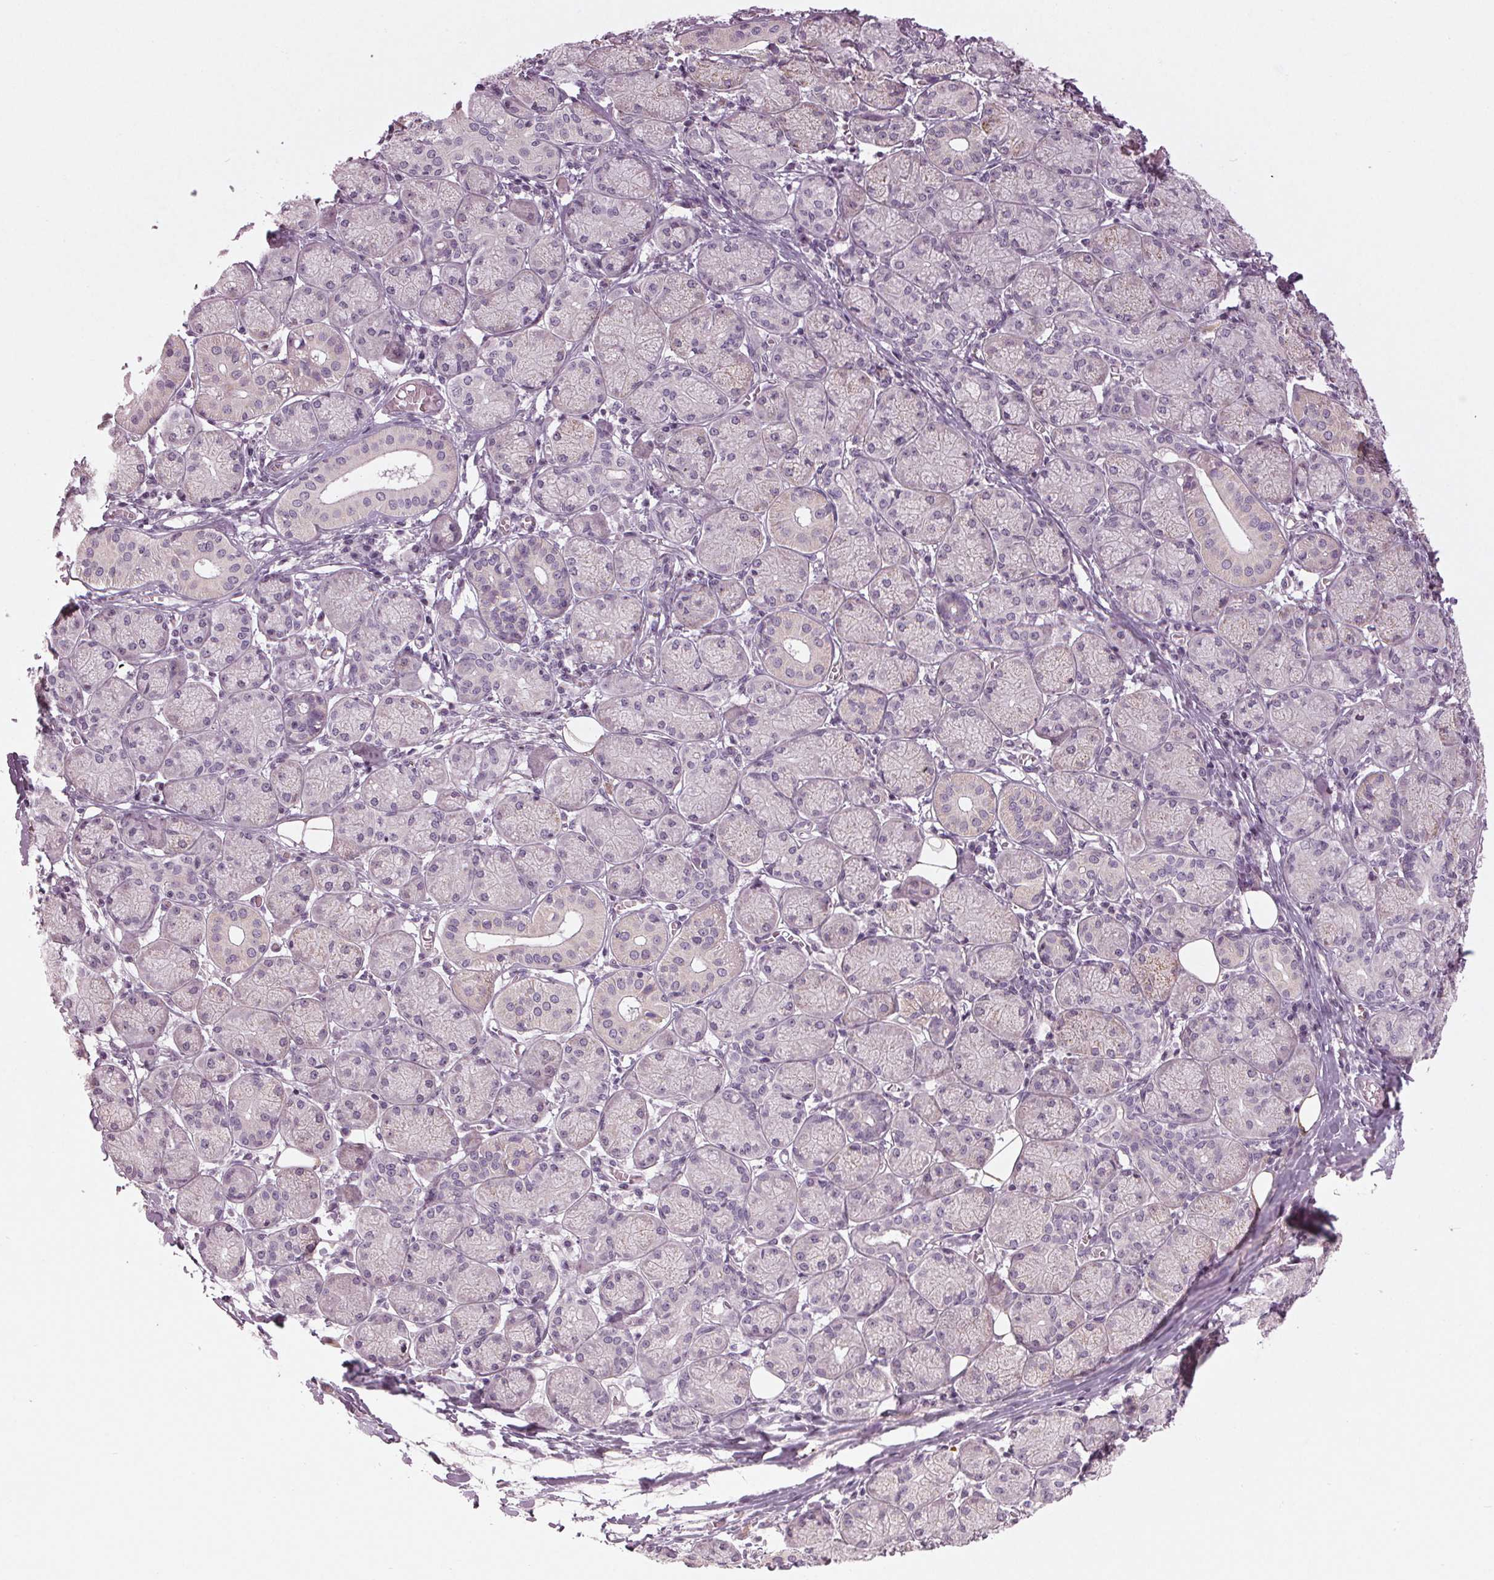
{"staining": {"intensity": "weak", "quantity": "<25%", "location": "cytoplasmic/membranous"}, "tissue": "salivary gland", "cell_type": "Glandular cells", "image_type": "normal", "snomed": [{"axis": "morphology", "description": "Normal tissue, NOS"}, {"axis": "topography", "description": "Salivary gland"}, {"axis": "topography", "description": "Peripheral nerve tissue"}], "caption": "Salivary gland stained for a protein using IHC exhibits no staining glandular cells.", "gene": "ZNF605", "patient": {"sex": "female", "age": 24}}